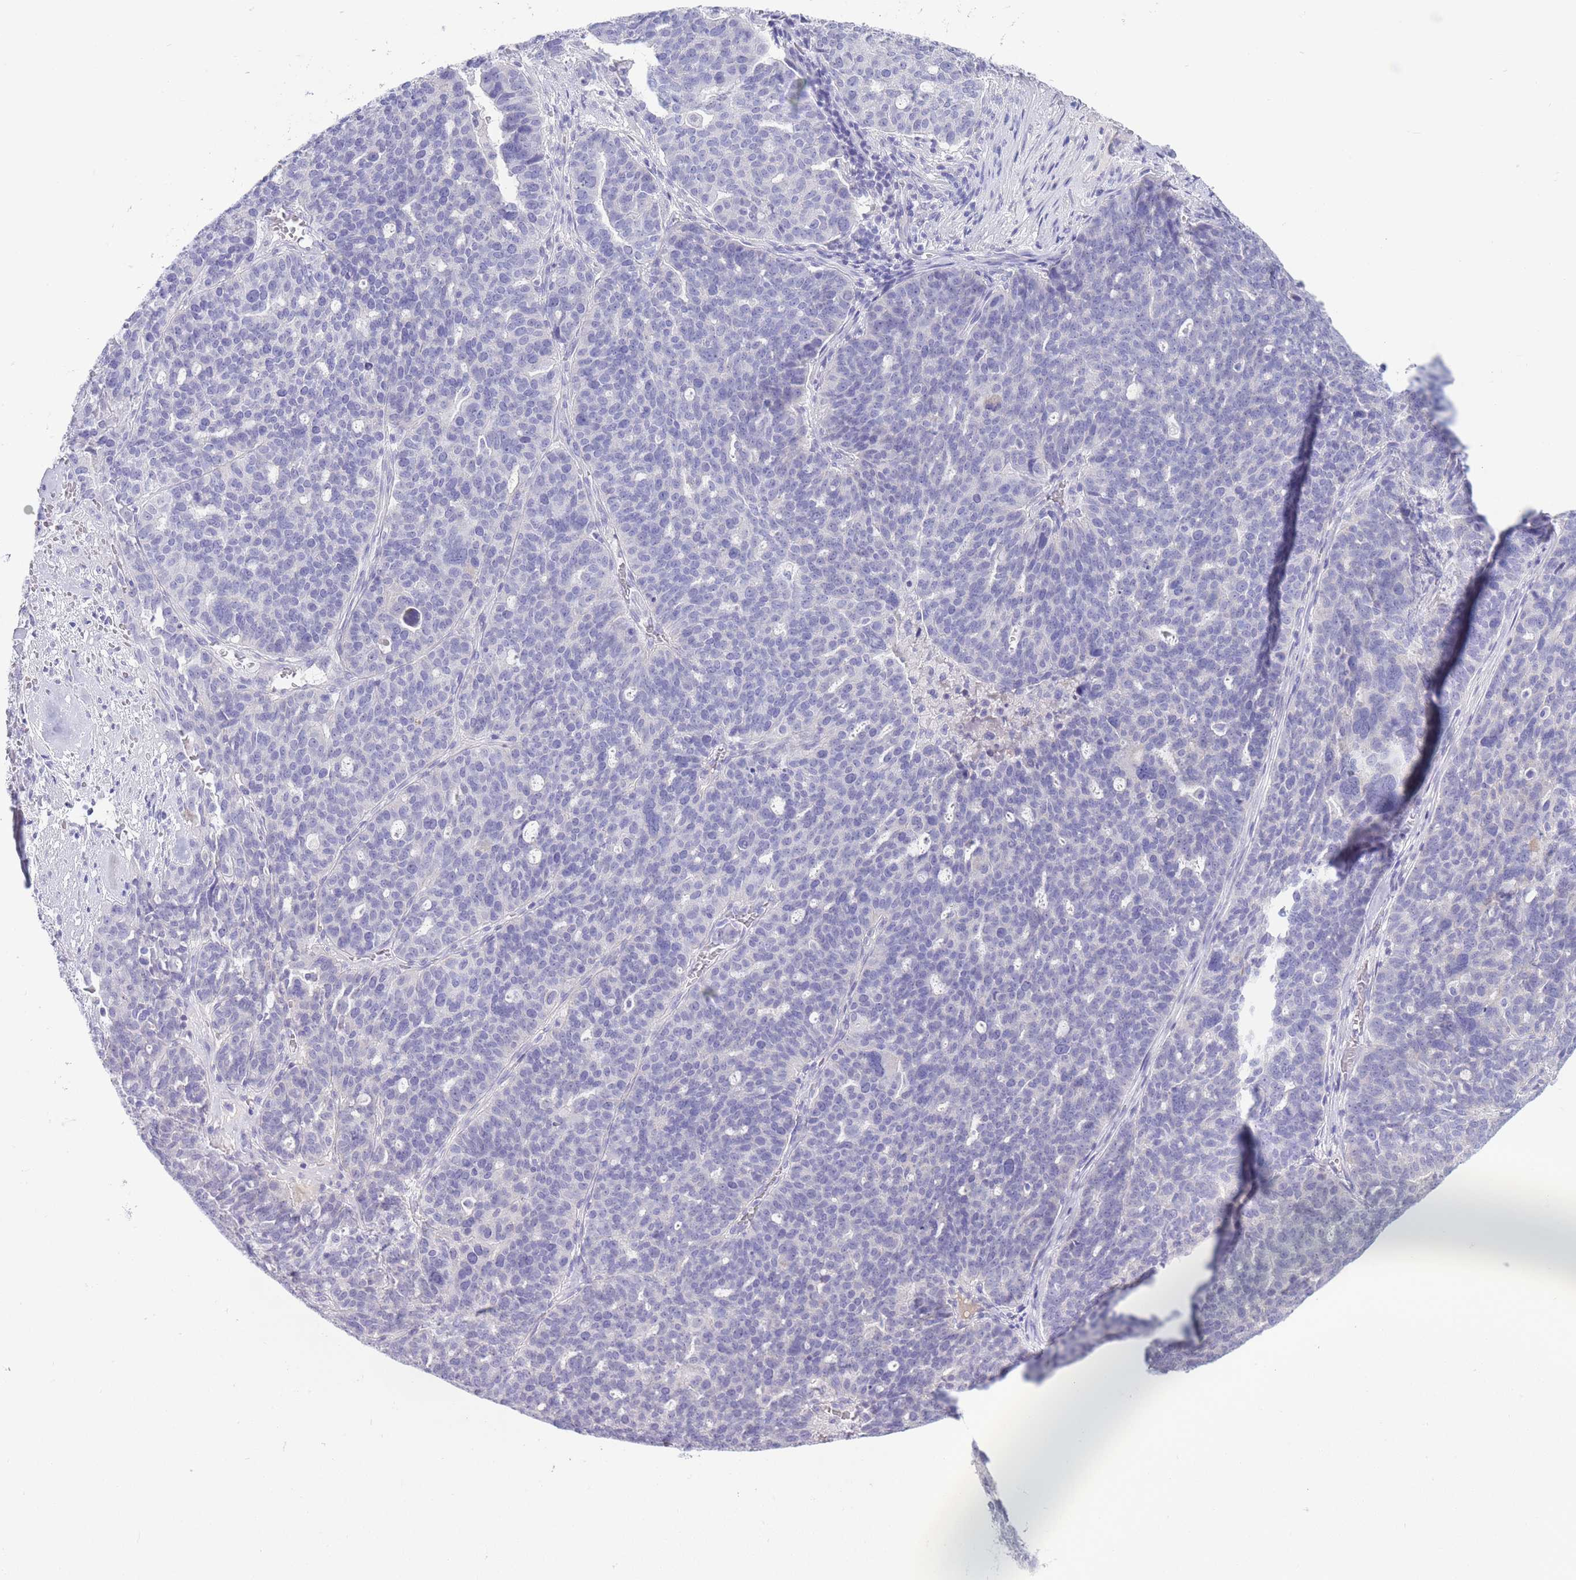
{"staining": {"intensity": "negative", "quantity": "none", "location": "none"}, "tissue": "ovarian cancer", "cell_type": "Tumor cells", "image_type": "cancer", "snomed": [{"axis": "morphology", "description": "Cystadenocarcinoma, serous, NOS"}, {"axis": "topography", "description": "Ovary"}], "caption": "Photomicrograph shows no protein staining in tumor cells of ovarian cancer (serous cystadenocarcinoma) tissue.", "gene": "ASAP3", "patient": {"sex": "female", "age": 59}}